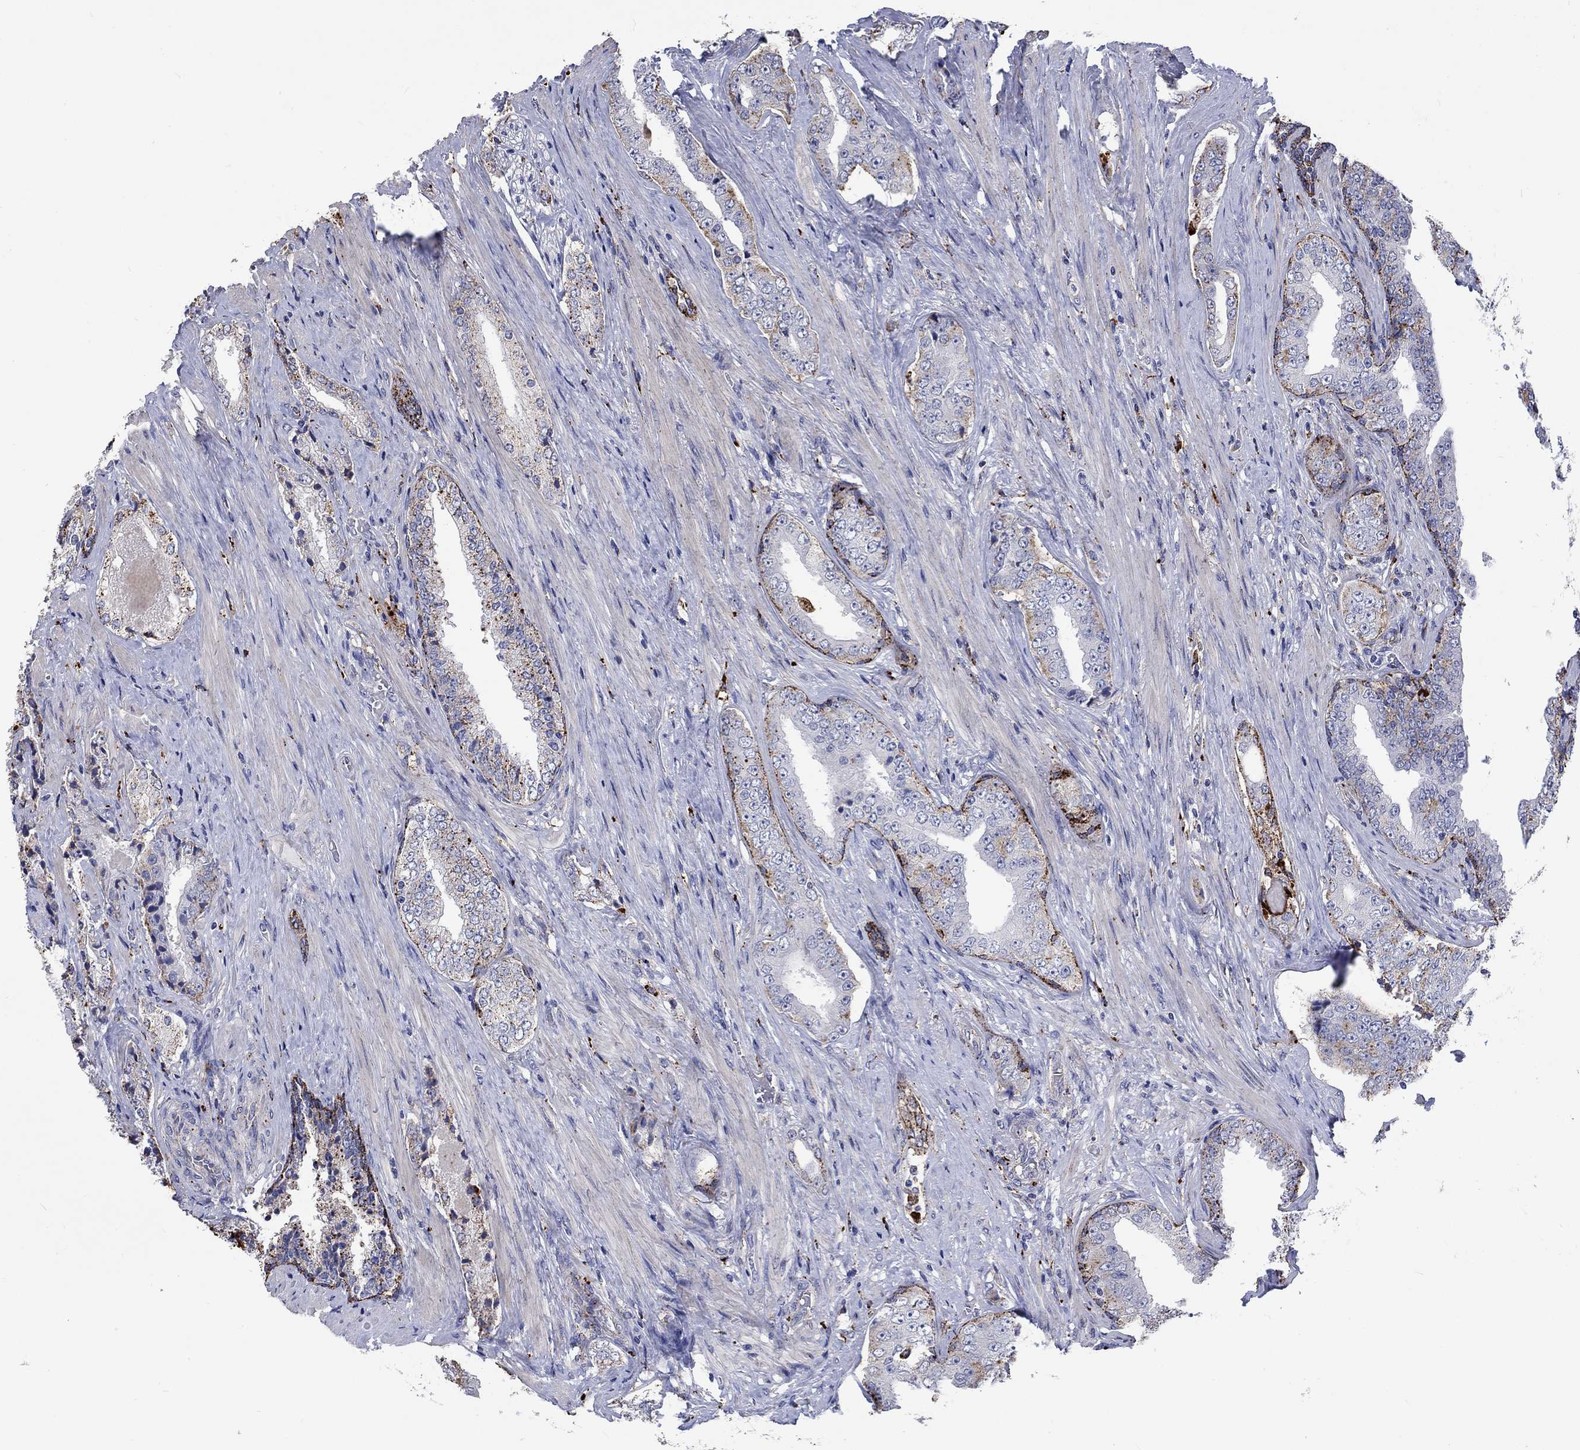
{"staining": {"intensity": "strong", "quantity": "25%-75%", "location": "cytoplasmic/membranous"}, "tissue": "prostate cancer", "cell_type": "Tumor cells", "image_type": "cancer", "snomed": [{"axis": "morphology", "description": "Adenocarcinoma, Low grade"}, {"axis": "topography", "description": "Prostate and seminal vesicle, NOS"}], "caption": "Strong cytoplasmic/membranous positivity is seen in about 25%-75% of tumor cells in prostate low-grade adenocarcinoma.", "gene": "CTSB", "patient": {"sex": "male", "age": 61}}